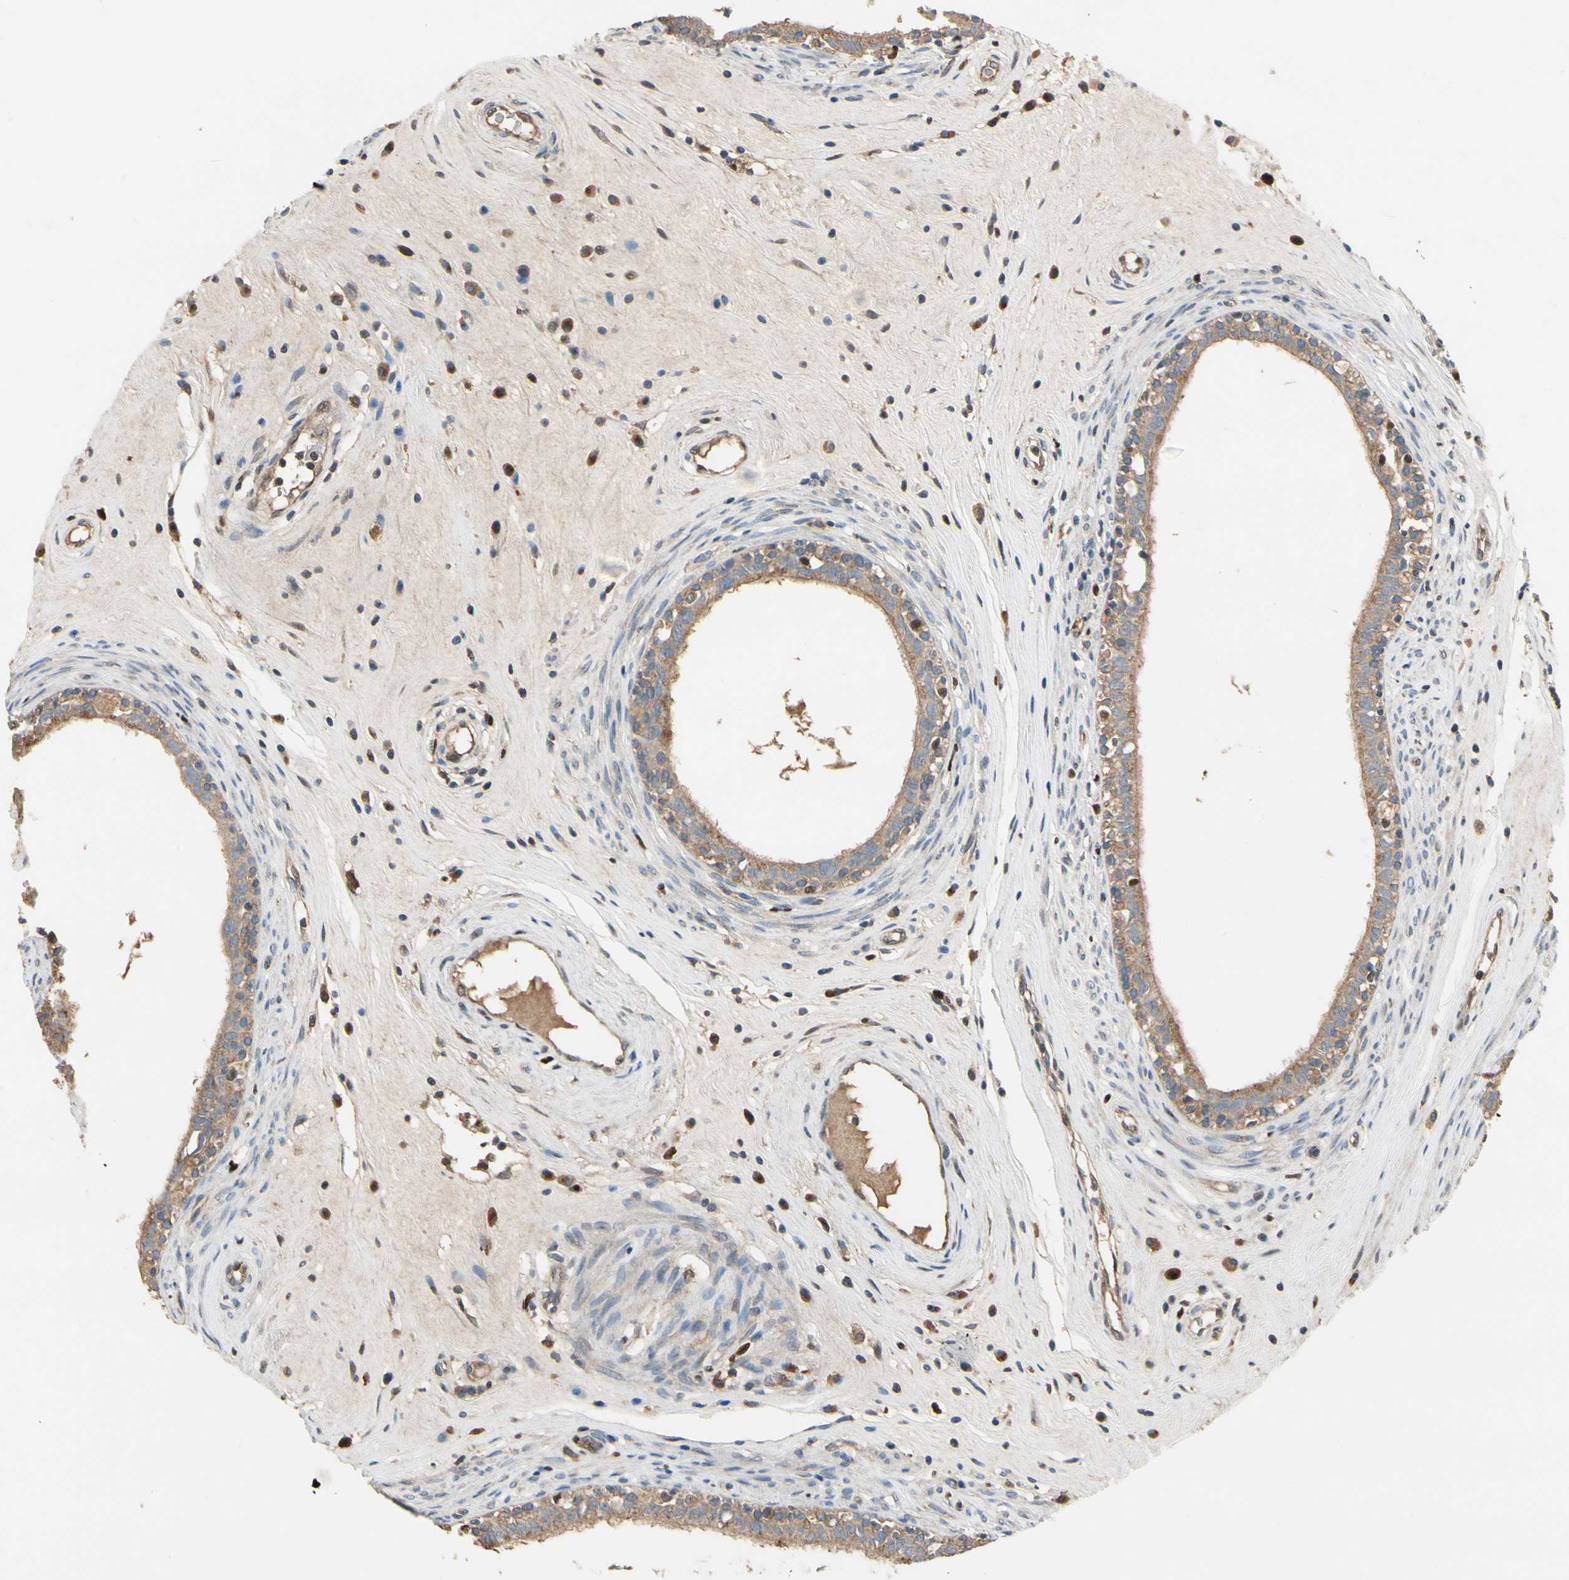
{"staining": {"intensity": "moderate", "quantity": ">75%", "location": "cytoplasmic/membranous"}, "tissue": "epididymis", "cell_type": "Glandular cells", "image_type": "normal", "snomed": [{"axis": "morphology", "description": "Normal tissue, NOS"}, {"axis": "morphology", "description": "Inflammation, NOS"}, {"axis": "topography", "description": "Epididymis"}], "caption": "An image of epididymis stained for a protein demonstrates moderate cytoplasmic/membranous brown staining in glandular cells. (Stains: DAB in brown, nuclei in blue, Microscopy: brightfield microscopy at high magnification).", "gene": "CGREF1", "patient": {"sex": "male", "age": 84}}